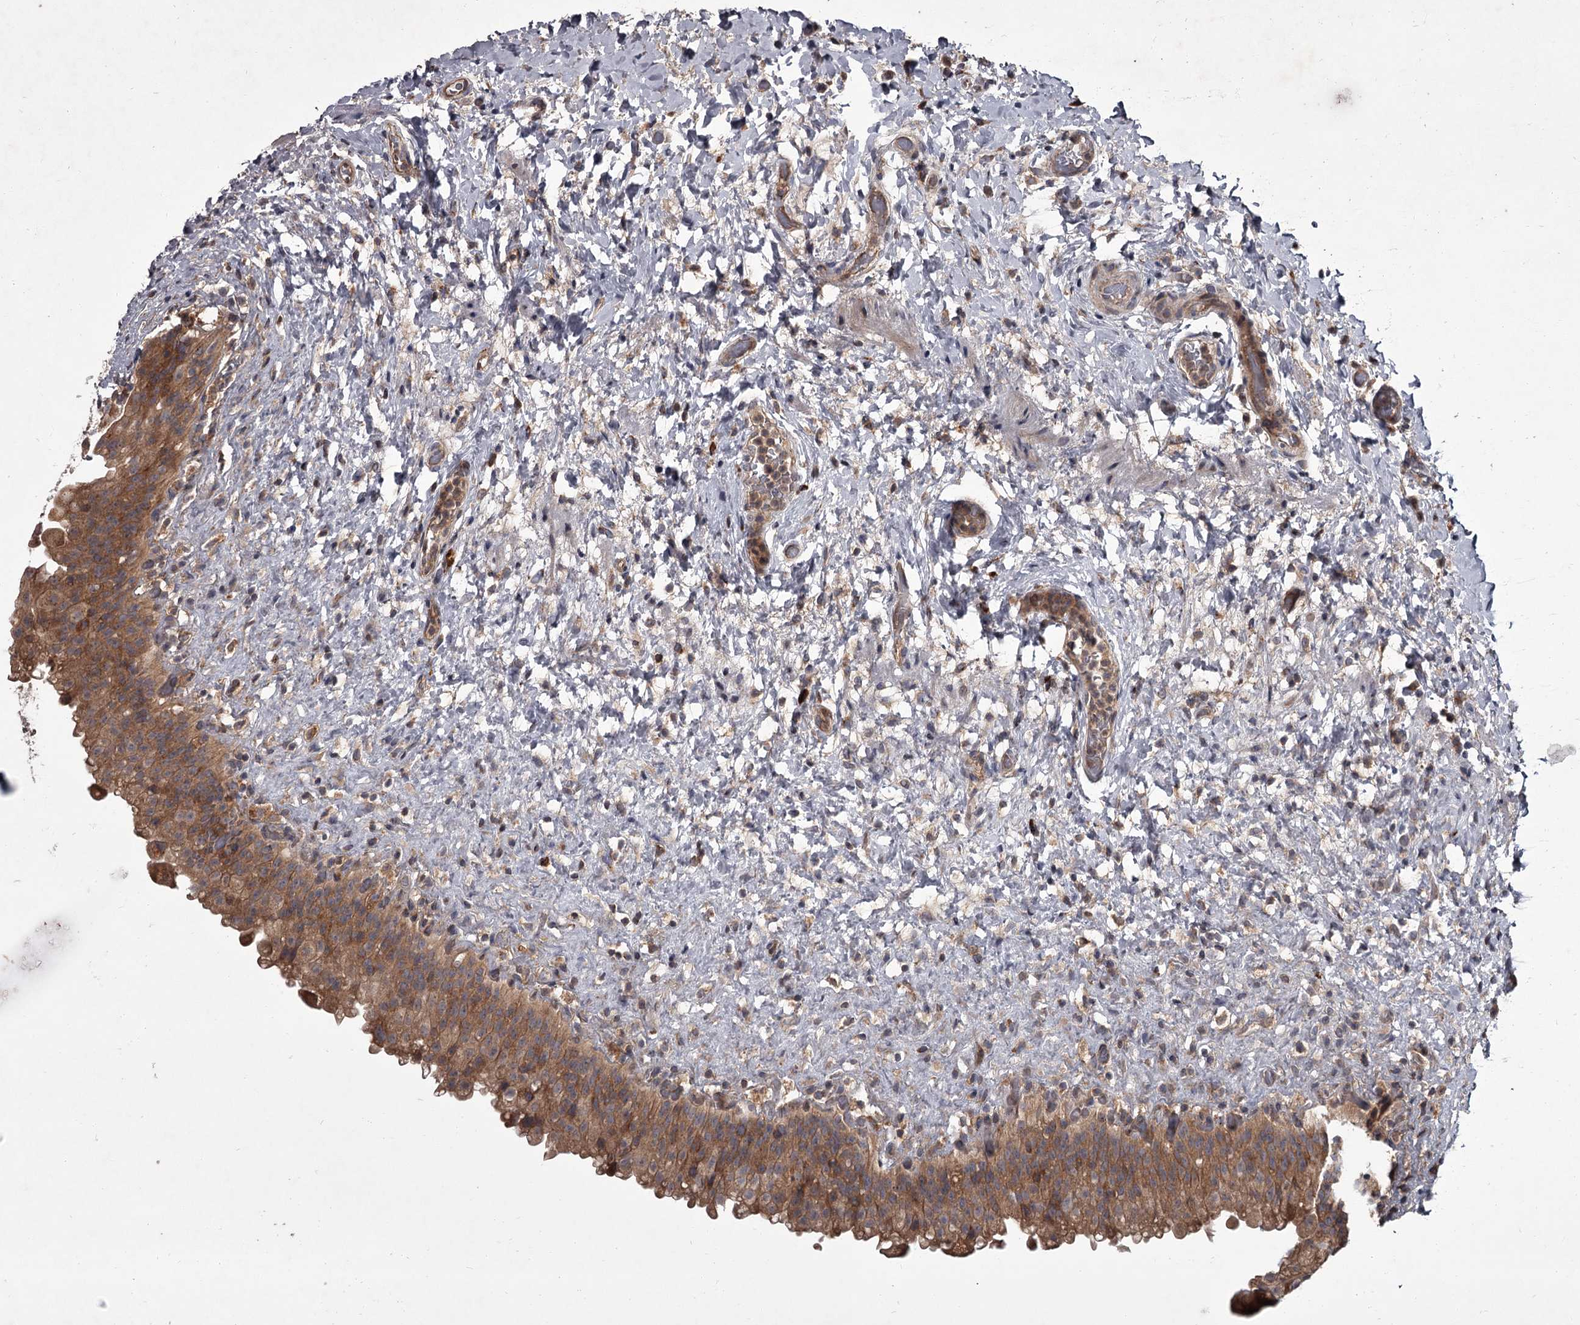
{"staining": {"intensity": "moderate", "quantity": ">75%", "location": "cytoplasmic/membranous"}, "tissue": "urinary bladder", "cell_type": "Urothelial cells", "image_type": "normal", "snomed": [{"axis": "morphology", "description": "Normal tissue, NOS"}, {"axis": "topography", "description": "Urinary bladder"}], "caption": "Moderate cytoplasmic/membranous staining is present in approximately >75% of urothelial cells in benign urinary bladder. The protein of interest is stained brown, and the nuclei are stained in blue (DAB IHC with brightfield microscopy, high magnification).", "gene": "UNC93B1", "patient": {"sex": "female", "age": 27}}